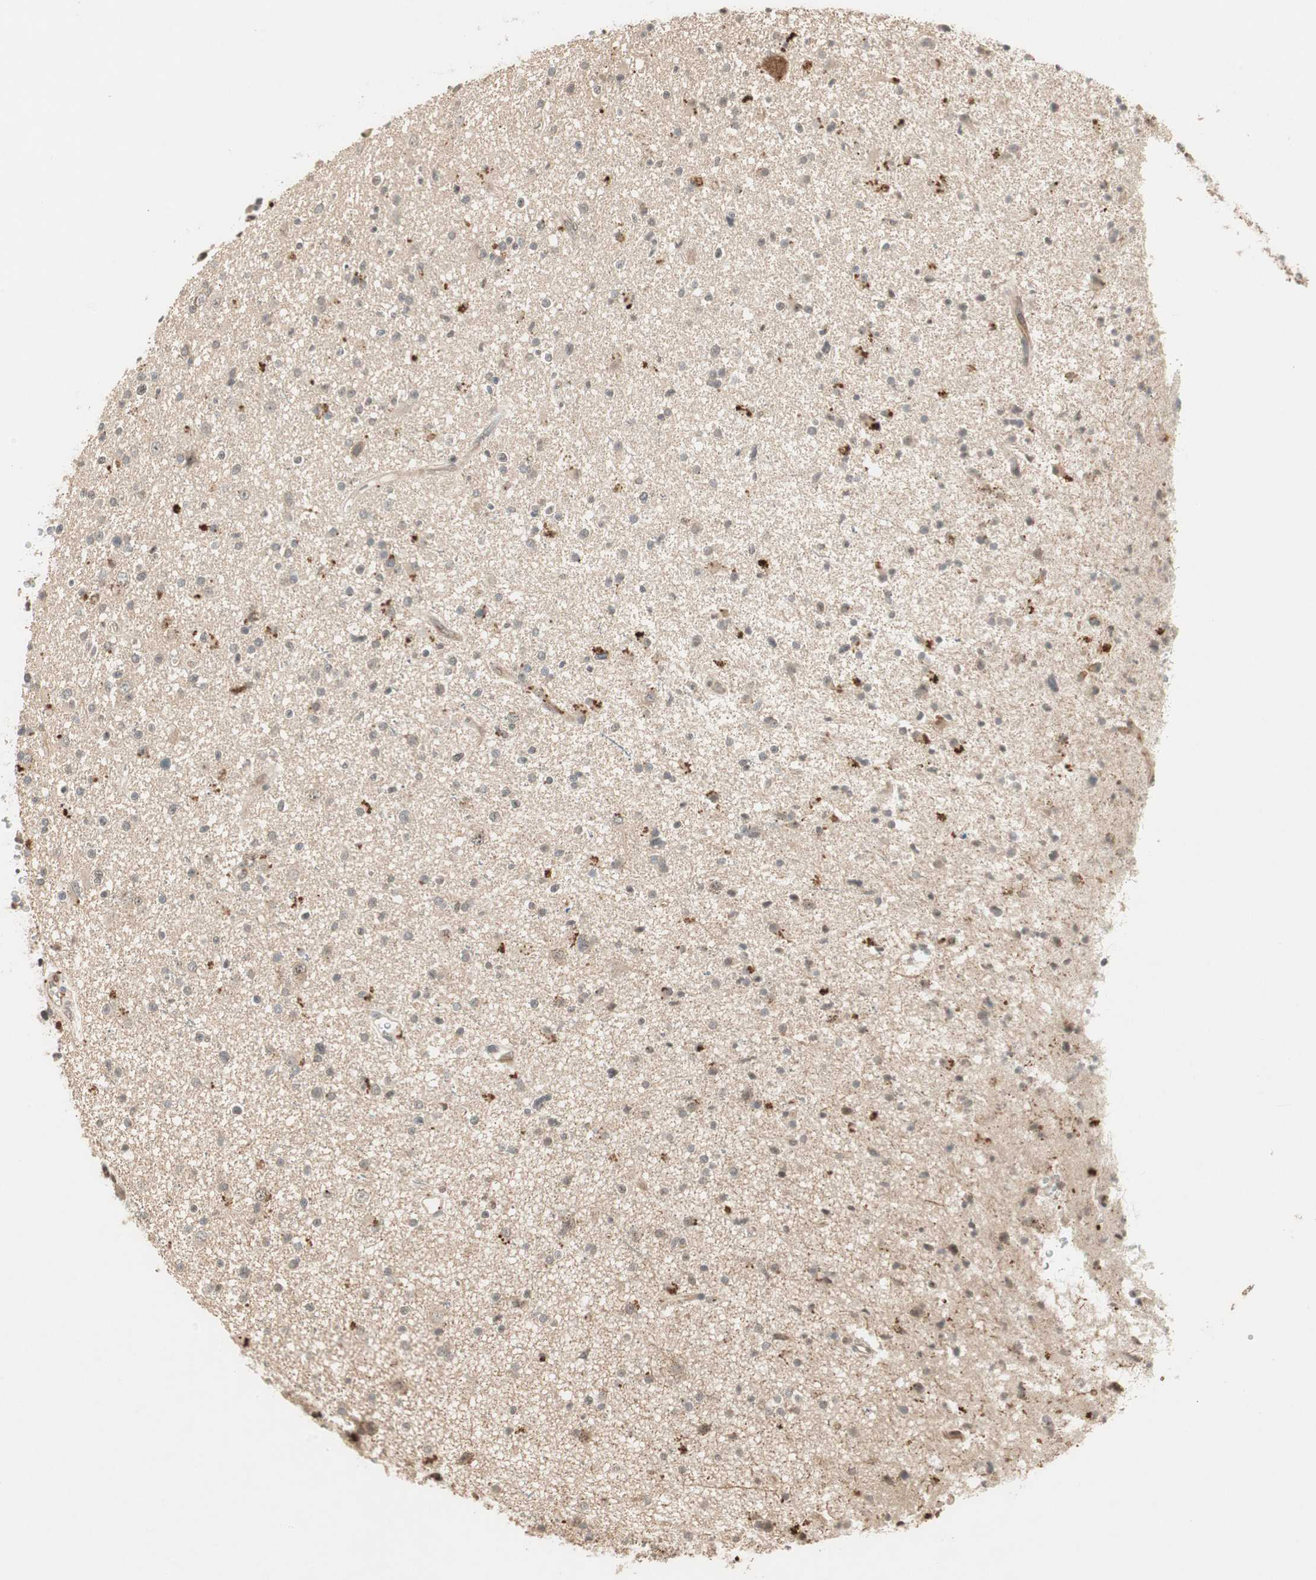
{"staining": {"intensity": "weak", "quantity": "<25%", "location": "cytoplasmic/membranous"}, "tissue": "glioma", "cell_type": "Tumor cells", "image_type": "cancer", "snomed": [{"axis": "morphology", "description": "Glioma, malignant, High grade"}, {"axis": "topography", "description": "Brain"}], "caption": "Micrograph shows no significant protein positivity in tumor cells of malignant glioma (high-grade).", "gene": "ACSL5", "patient": {"sex": "male", "age": 33}}